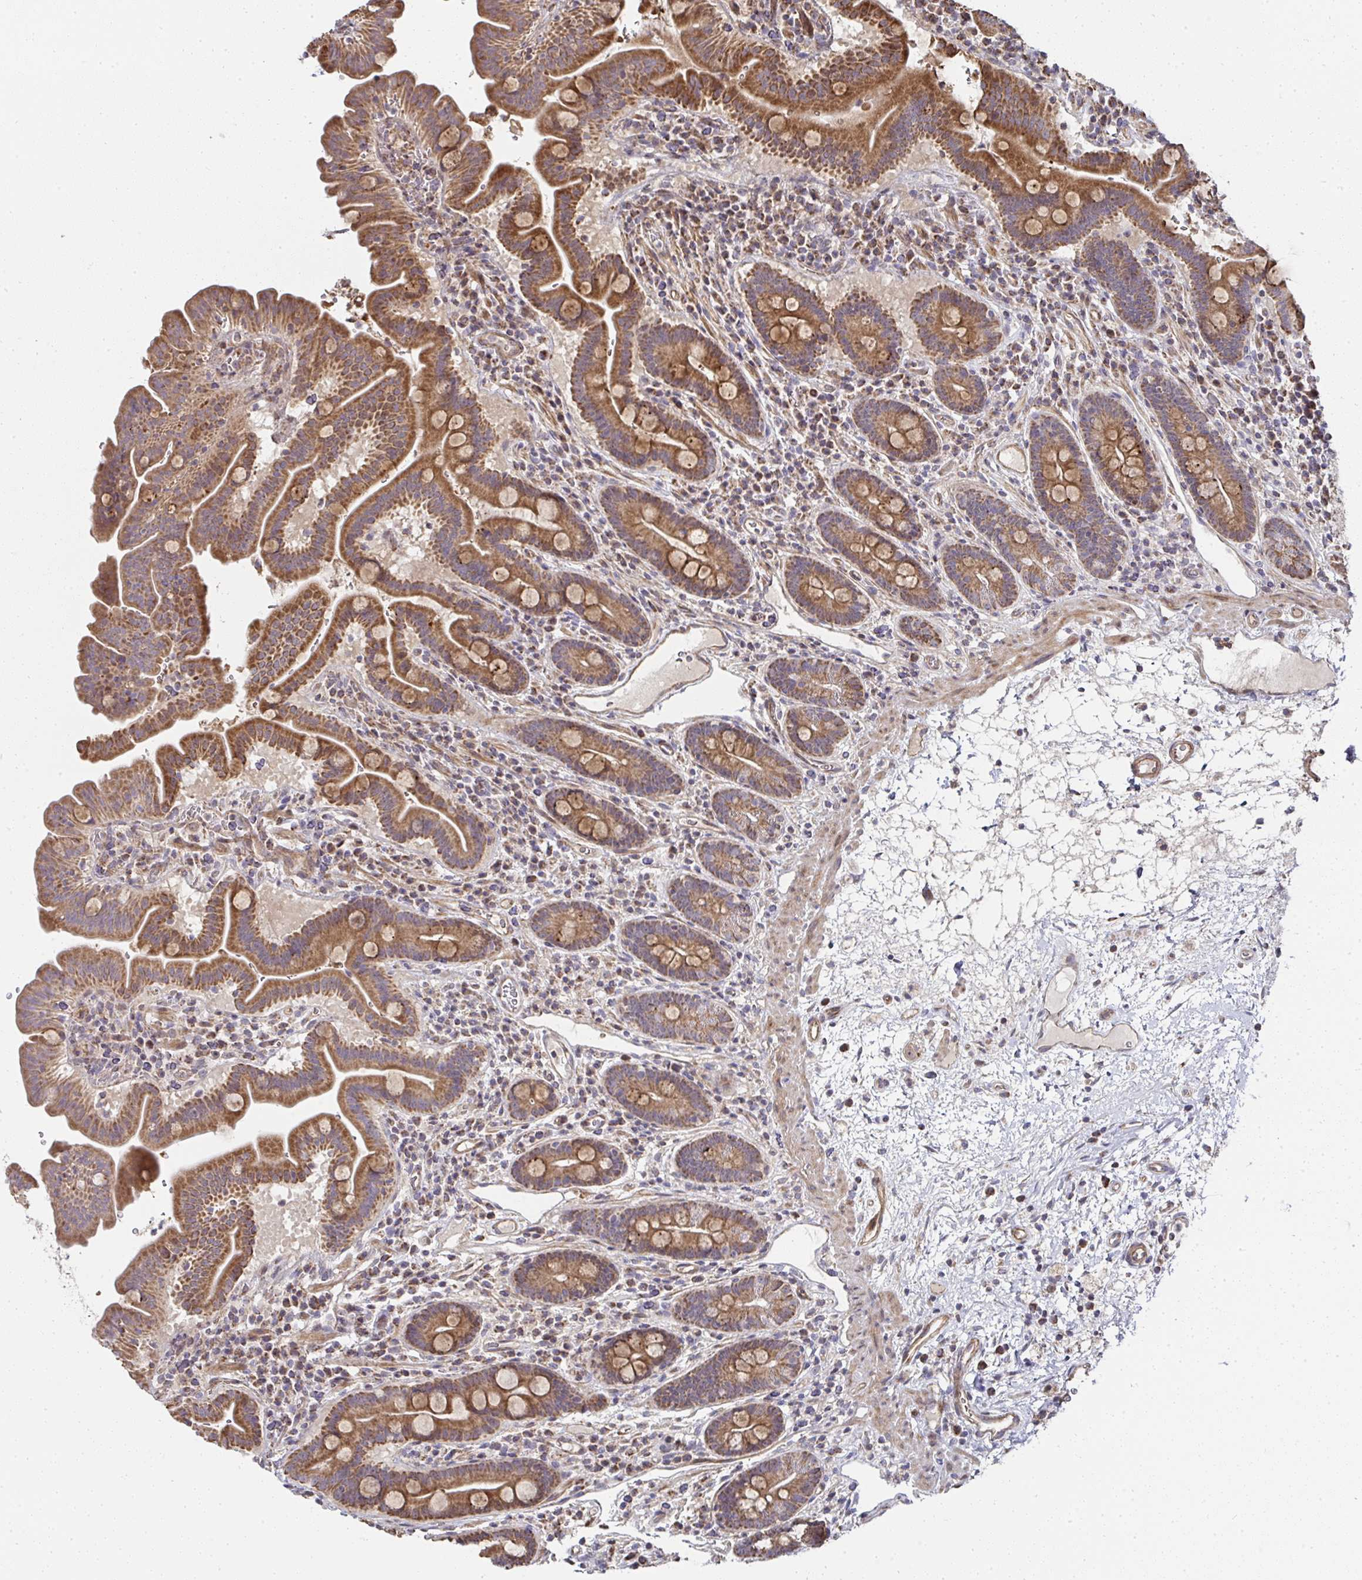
{"staining": {"intensity": "moderate", "quantity": ">75%", "location": "cytoplasmic/membranous"}, "tissue": "small intestine", "cell_type": "Glandular cells", "image_type": "normal", "snomed": [{"axis": "morphology", "description": "Normal tissue, NOS"}, {"axis": "topography", "description": "Small intestine"}], "caption": "Immunohistochemical staining of normal human small intestine demonstrates moderate cytoplasmic/membranous protein expression in approximately >75% of glandular cells.", "gene": "AGTPBP1", "patient": {"sex": "male", "age": 26}}